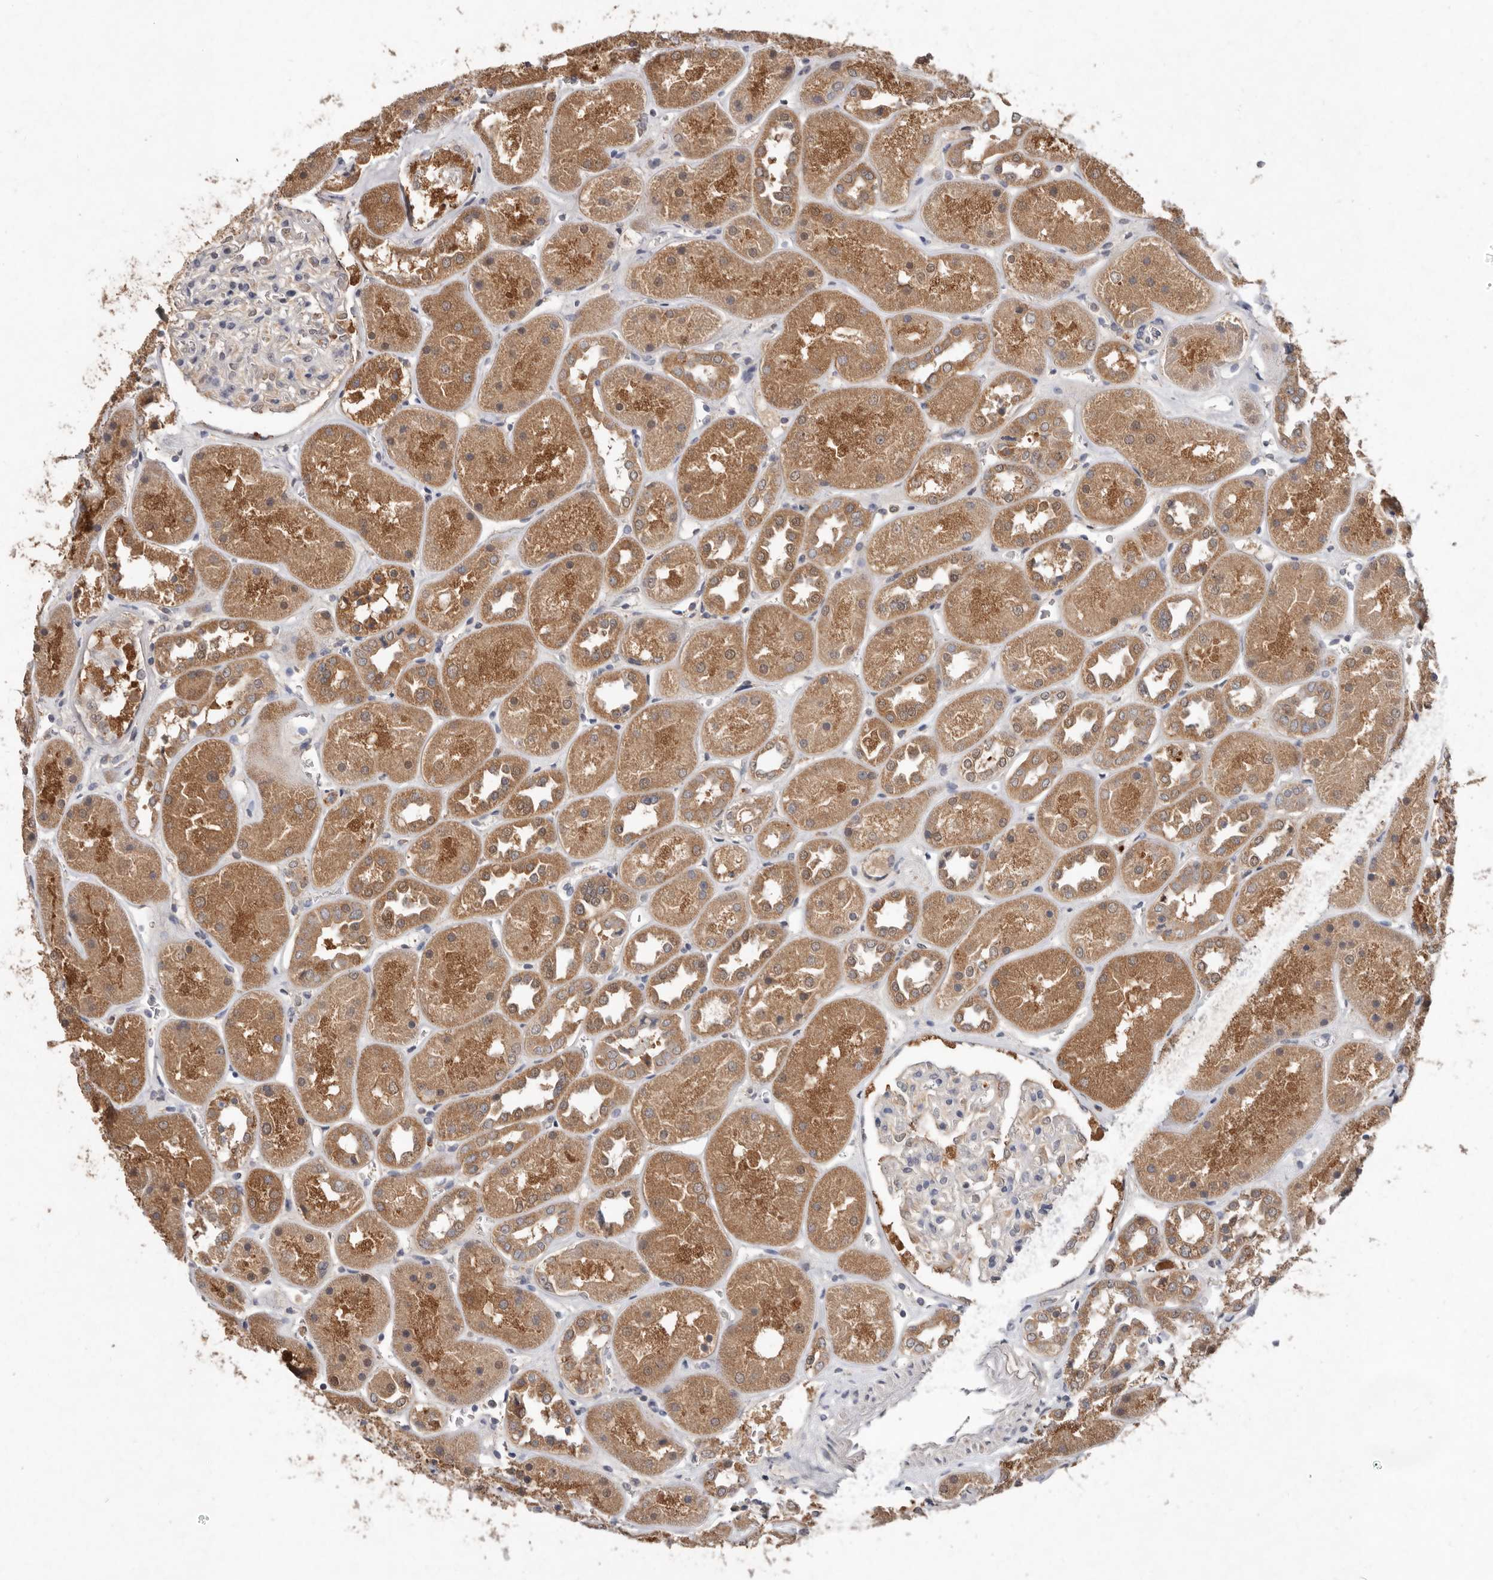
{"staining": {"intensity": "negative", "quantity": "none", "location": "none"}, "tissue": "kidney", "cell_type": "Cells in glomeruli", "image_type": "normal", "snomed": [{"axis": "morphology", "description": "Normal tissue, NOS"}, {"axis": "topography", "description": "Kidney"}], "caption": "IHC photomicrograph of normal kidney: kidney stained with DAB reveals no significant protein staining in cells in glomeruli.", "gene": "EDEM1", "patient": {"sex": "male", "age": 70}}